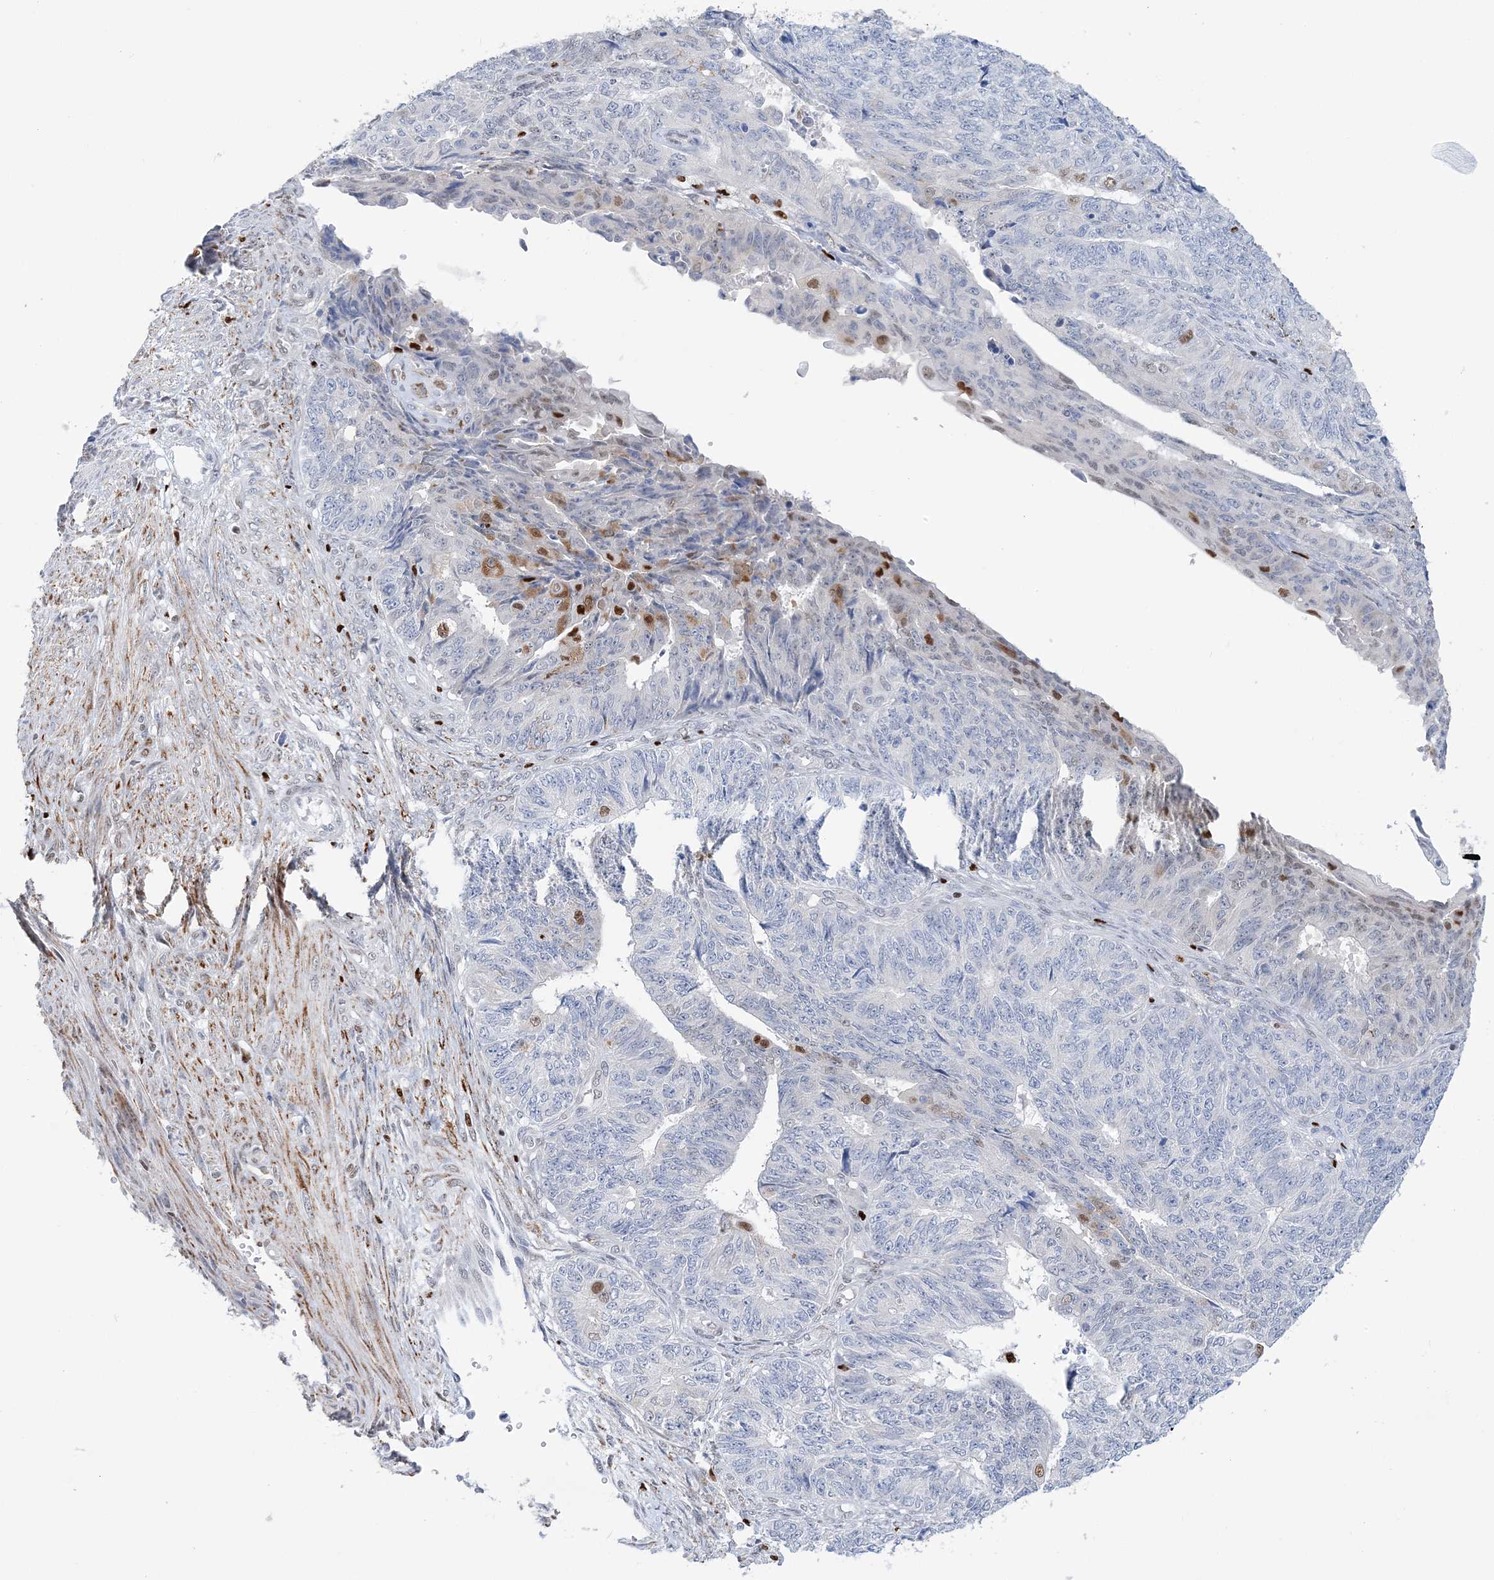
{"staining": {"intensity": "moderate", "quantity": "<25%", "location": "nuclear"}, "tissue": "endometrial cancer", "cell_type": "Tumor cells", "image_type": "cancer", "snomed": [{"axis": "morphology", "description": "Adenocarcinoma, NOS"}, {"axis": "topography", "description": "Endometrium"}], "caption": "About <25% of tumor cells in adenocarcinoma (endometrial) reveal moderate nuclear protein staining as visualized by brown immunohistochemical staining.", "gene": "NIT2", "patient": {"sex": "female", "age": 32}}